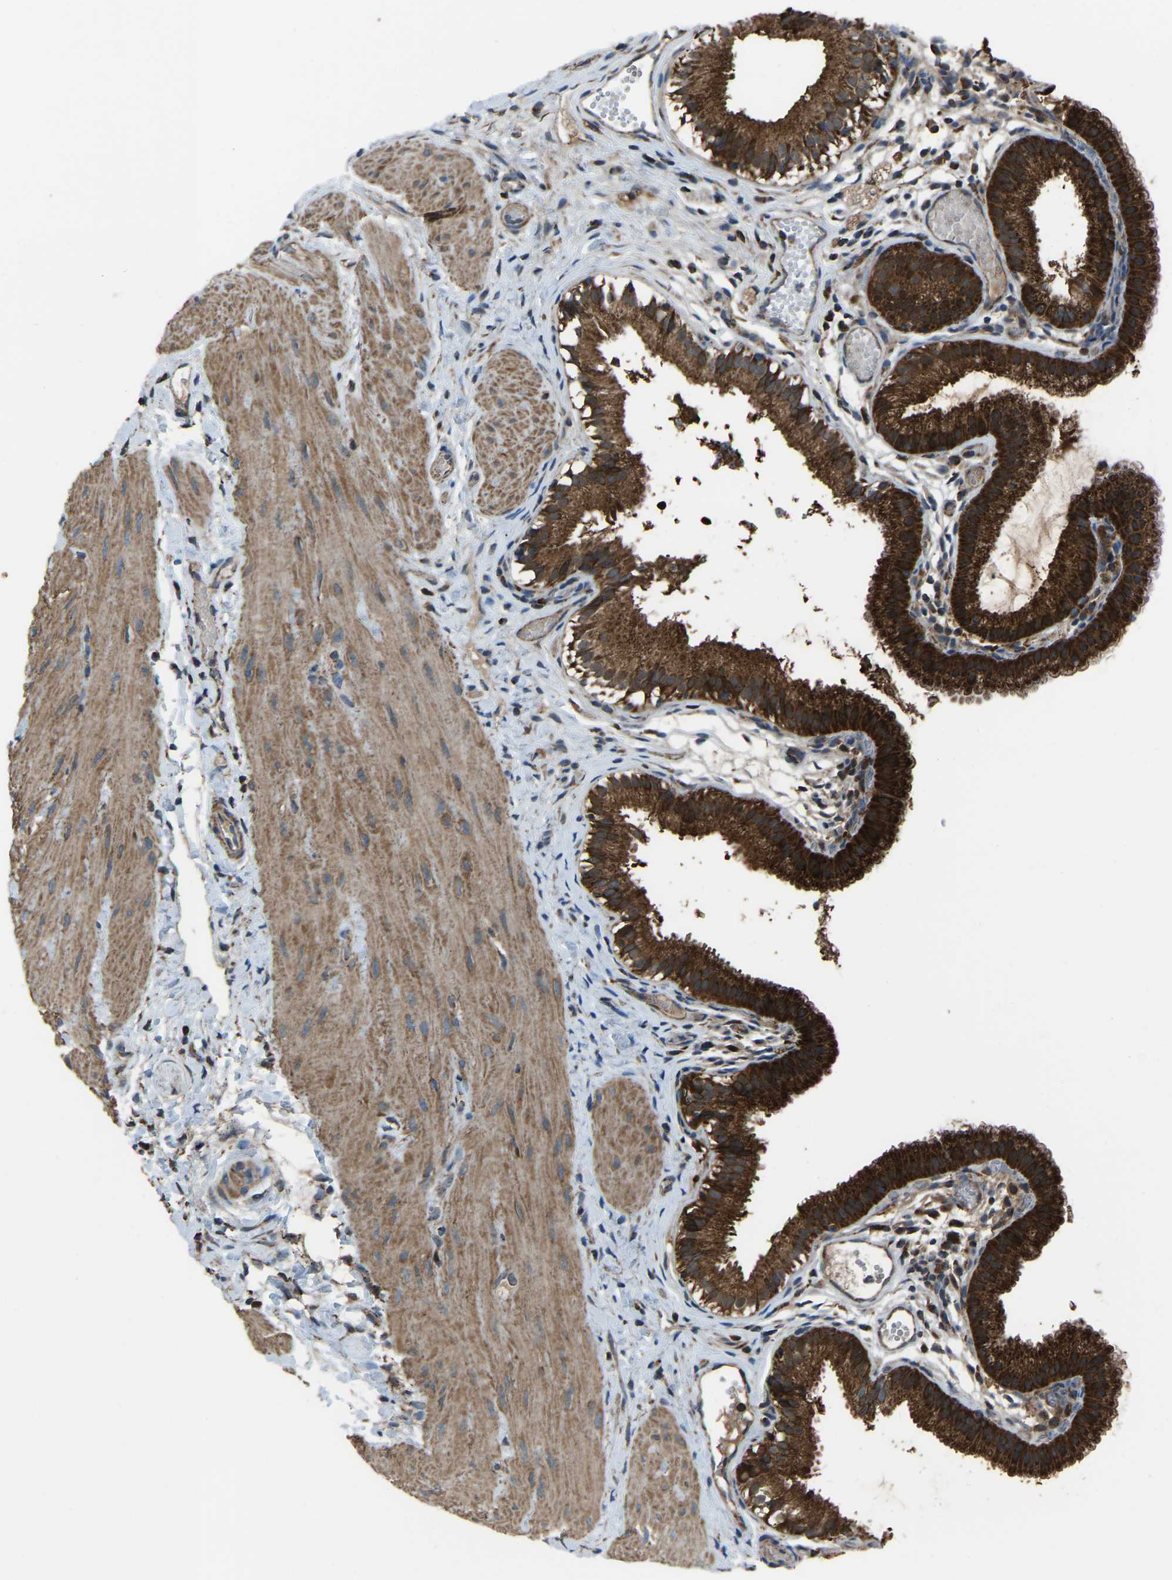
{"staining": {"intensity": "strong", "quantity": ">75%", "location": "cytoplasmic/membranous"}, "tissue": "gallbladder", "cell_type": "Glandular cells", "image_type": "normal", "snomed": [{"axis": "morphology", "description": "Normal tissue, NOS"}, {"axis": "topography", "description": "Gallbladder"}], "caption": "Gallbladder stained with immunohistochemistry (IHC) displays strong cytoplasmic/membranous expression in about >75% of glandular cells.", "gene": "AKR1A1", "patient": {"sex": "female", "age": 26}}